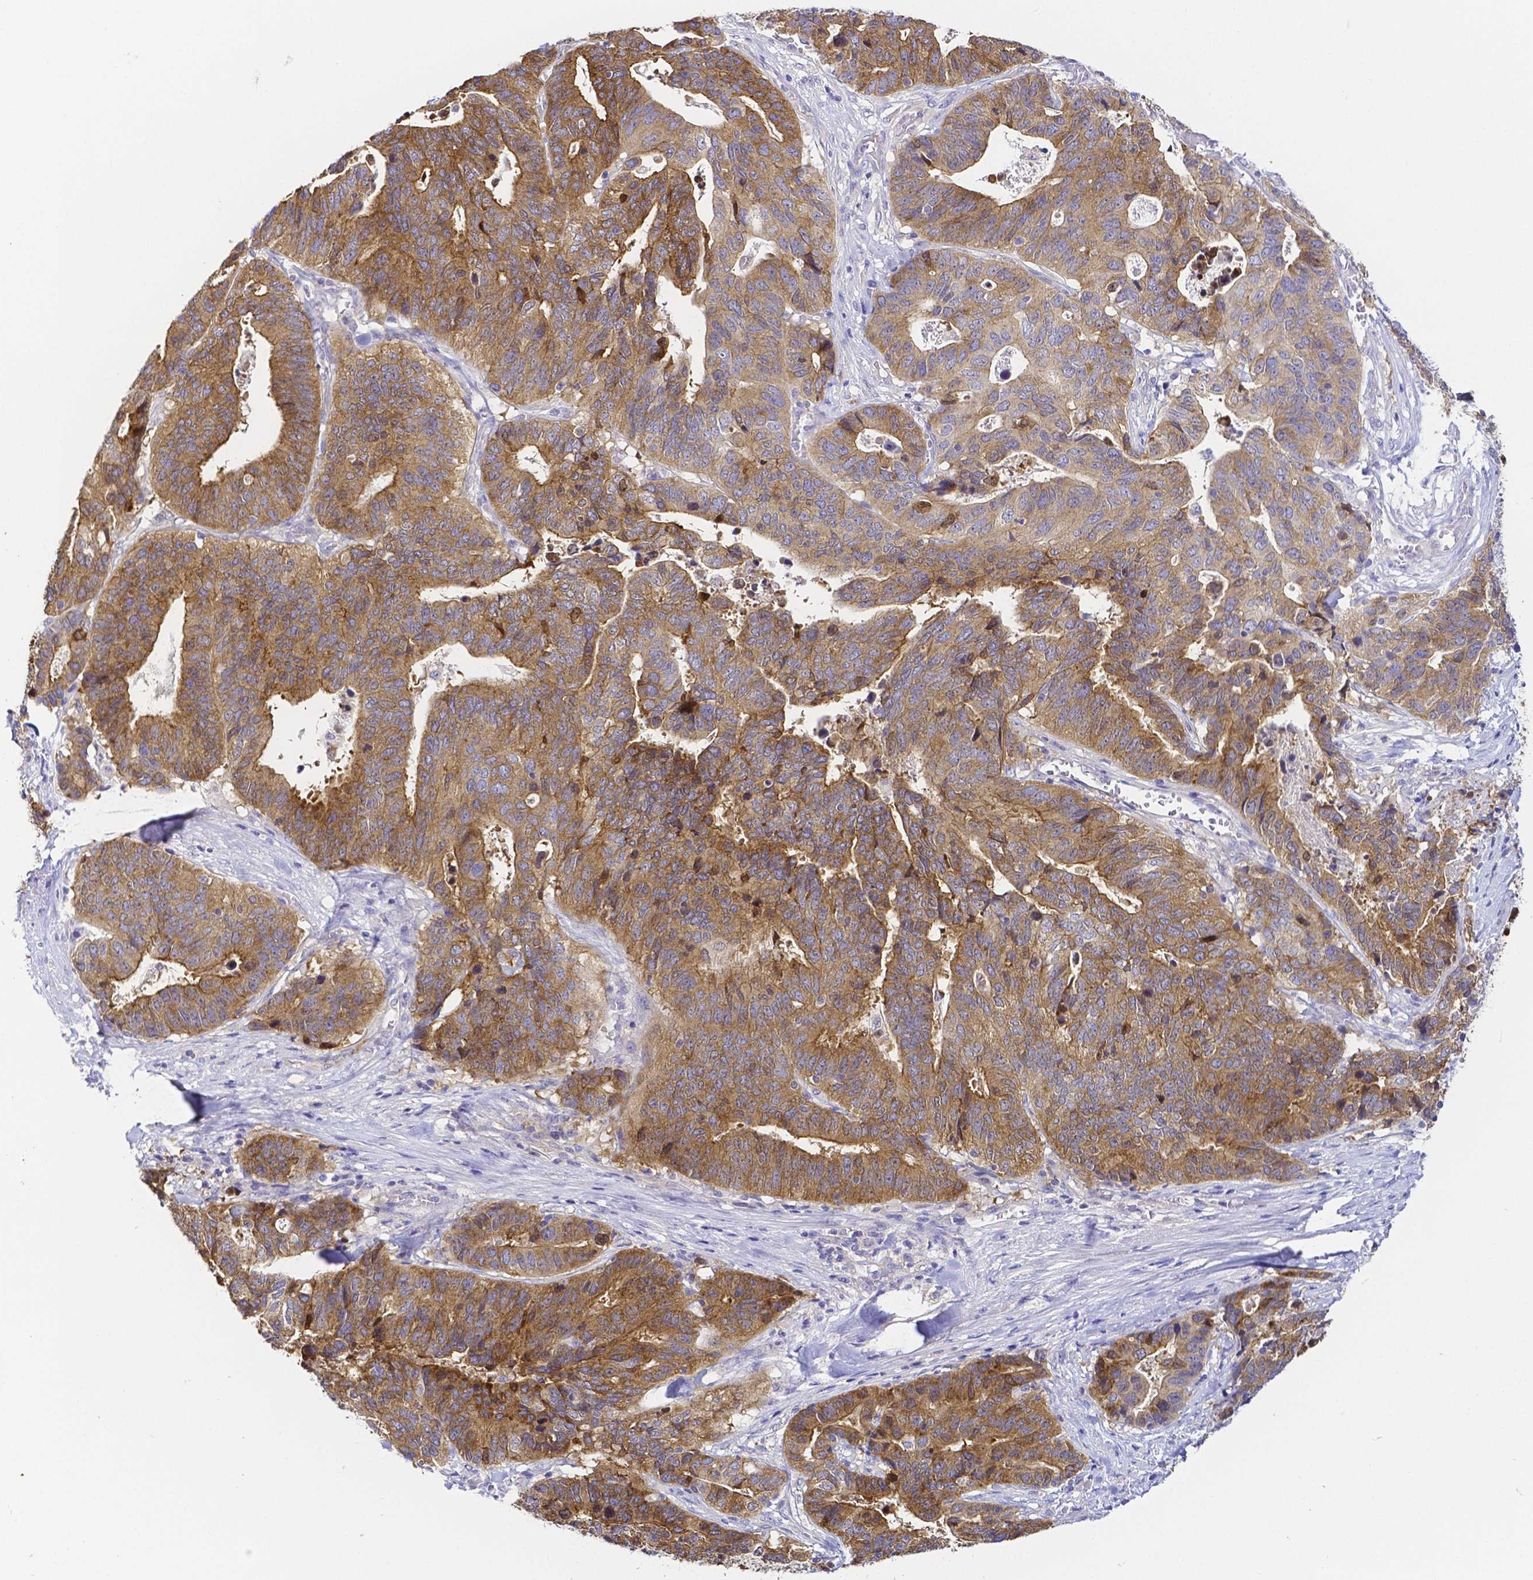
{"staining": {"intensity": "moderate", "quantity": ">75%", "location": "cytoplasmic/membranous"}, "tissue": "stomach cancer", "cell_type": "Tumor cells", "image_type": "cancer", "snomed": [{"axis": "morphology", "description": "Adenocarcinoma, NOS"}, {"axis": "topography", "description": "Stomach, upper"}], "caption": "About >75% of tumor cells in adenocarcinoma (stomach) reveal moderate cytoplasmic/membranous protein expression as visualized by brown immunohistochemical staining.", "gene": "PKP3", "patient": {"sex": "female", "age": 67}}